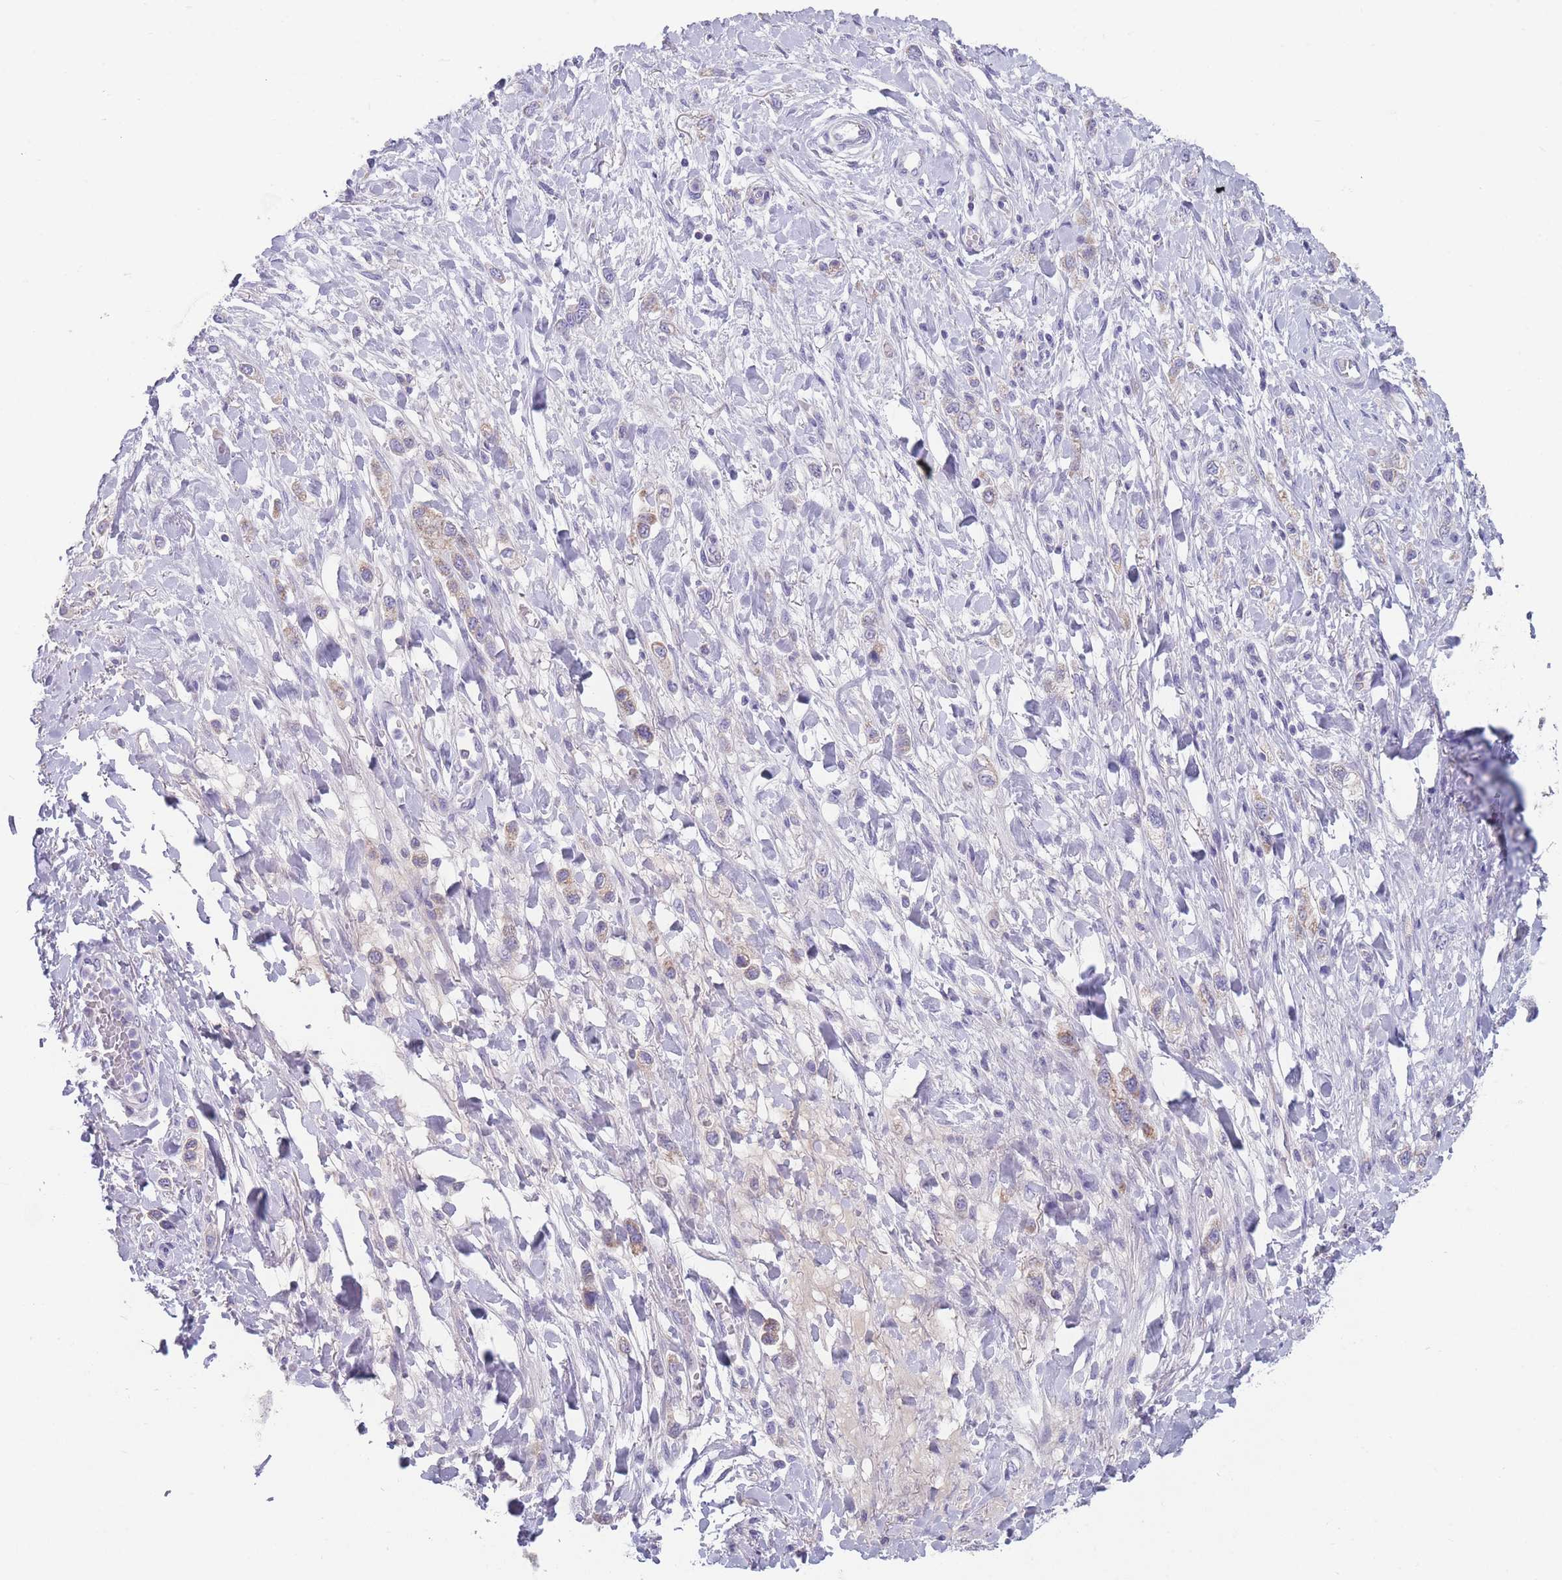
{"staining": {"intensity": "negative", "quantity": "none", "location": "none"}, "tissue": "stomach cancer", "cell_type": "Tumor cells", "image_type": "cancer", "snomed": [{"axis": "morphology", "description": "Adenocarcinoma, NOS"}, {"axis": "topography", "description": "Stomach"}], "caption": "This is an immunohistochemistry (IHC) micrograph of stomach cancer (adenocarcinoma). There is no staining in tumor cells.", "gene": "MRPS14", "patient": {"sex": "female", "age": 65}}